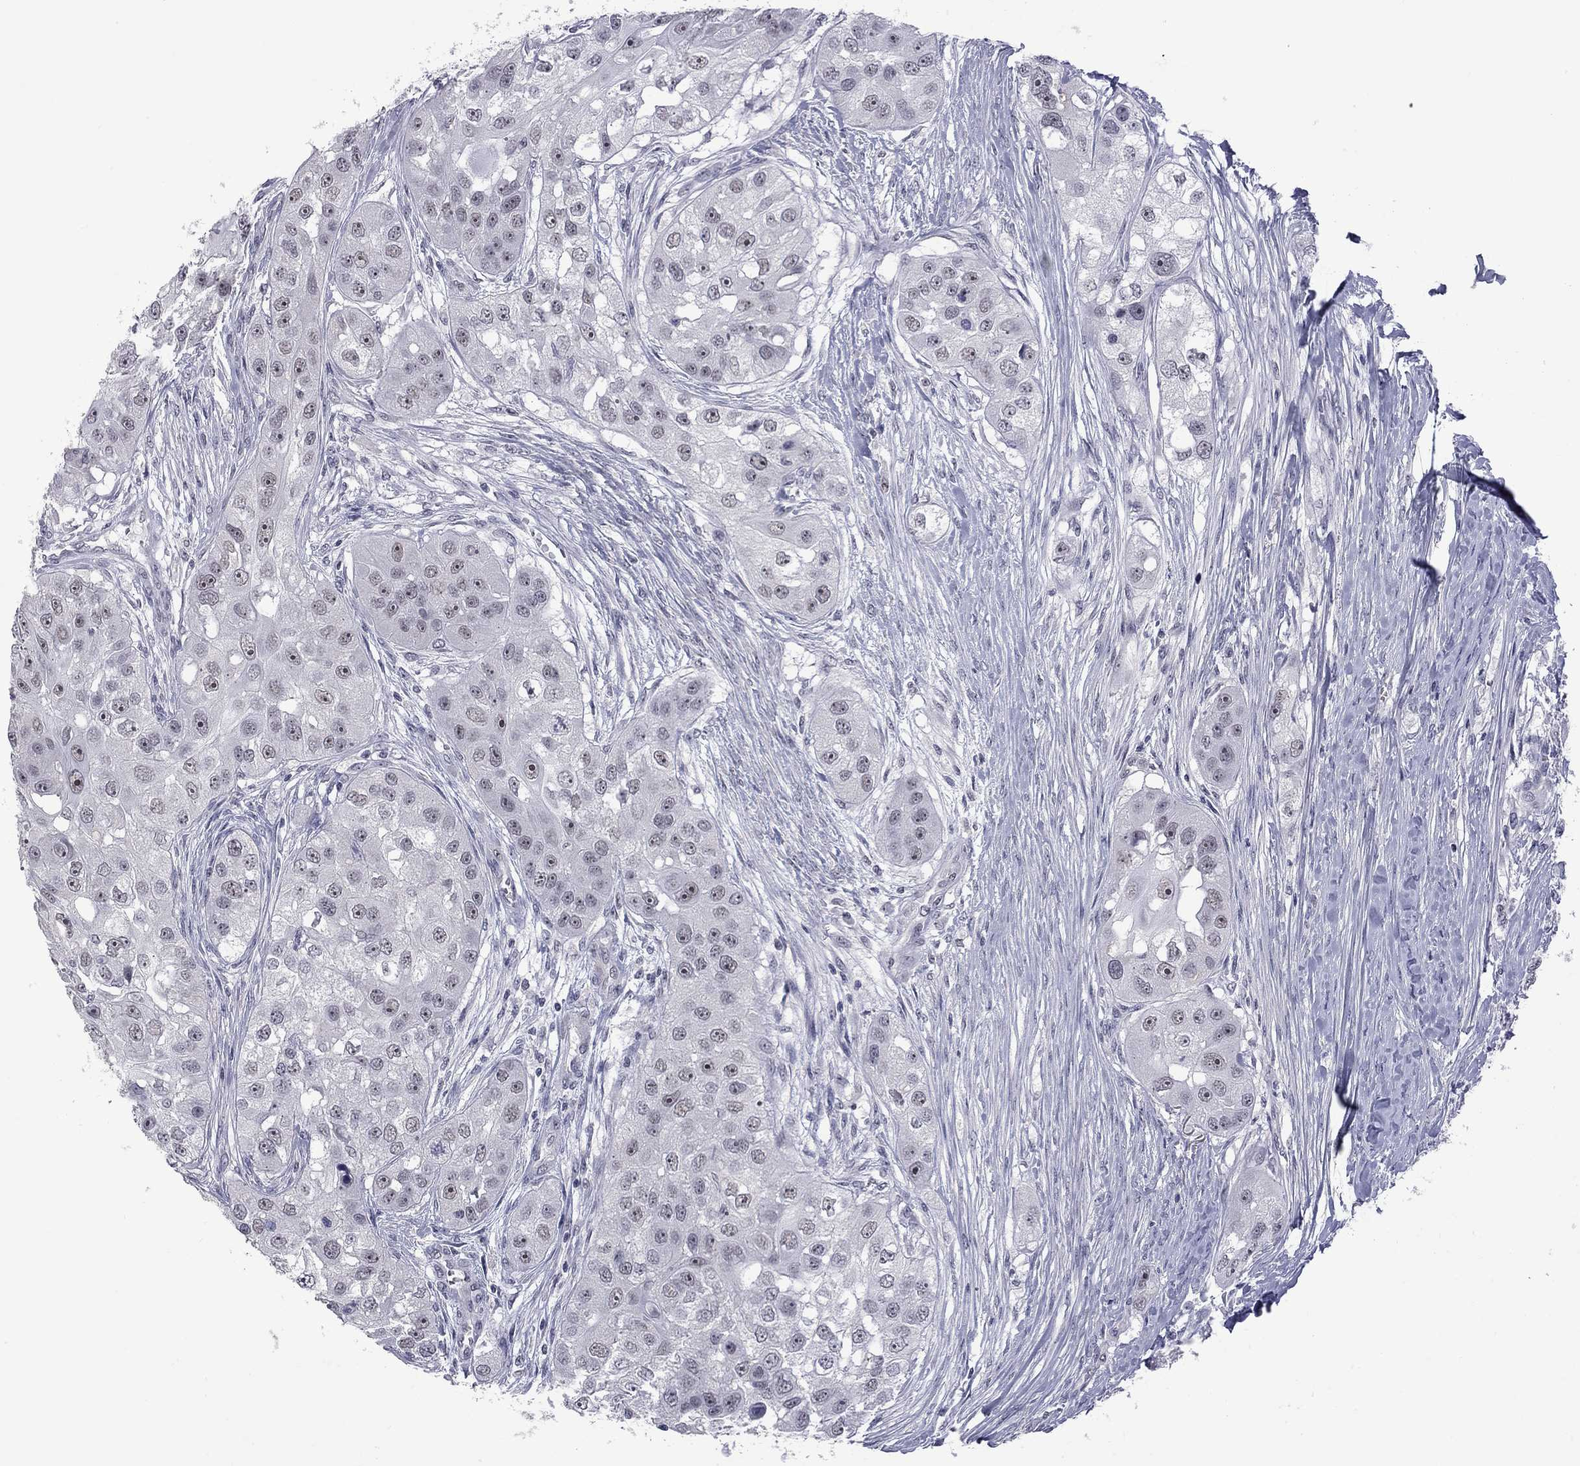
{"staining": {"intensity": "moderate", "quantity": "<25%", "location": "nuclear"}, "tissue": "head and neck cancer", "cell_type": "Tumor cells", "image_type": "cancer", "snomed": [{"axis": "morphology", "description": "Normal tissue, NOS"}, {"axis": "morphology", "description": "Squamous cell carcinoma, NOS"}, {"axis": "topography", "description": "Skeletal muscle"}, {"axis": "topography", "description": "Head-Neck"}], "caption": "A brown stain labels moderate nuclear staining of a protein in human head and neck squamous cell carcinoma tumor cells.", "gene": "GSG1L", "patient": {"sex": "male", "age": 51}}